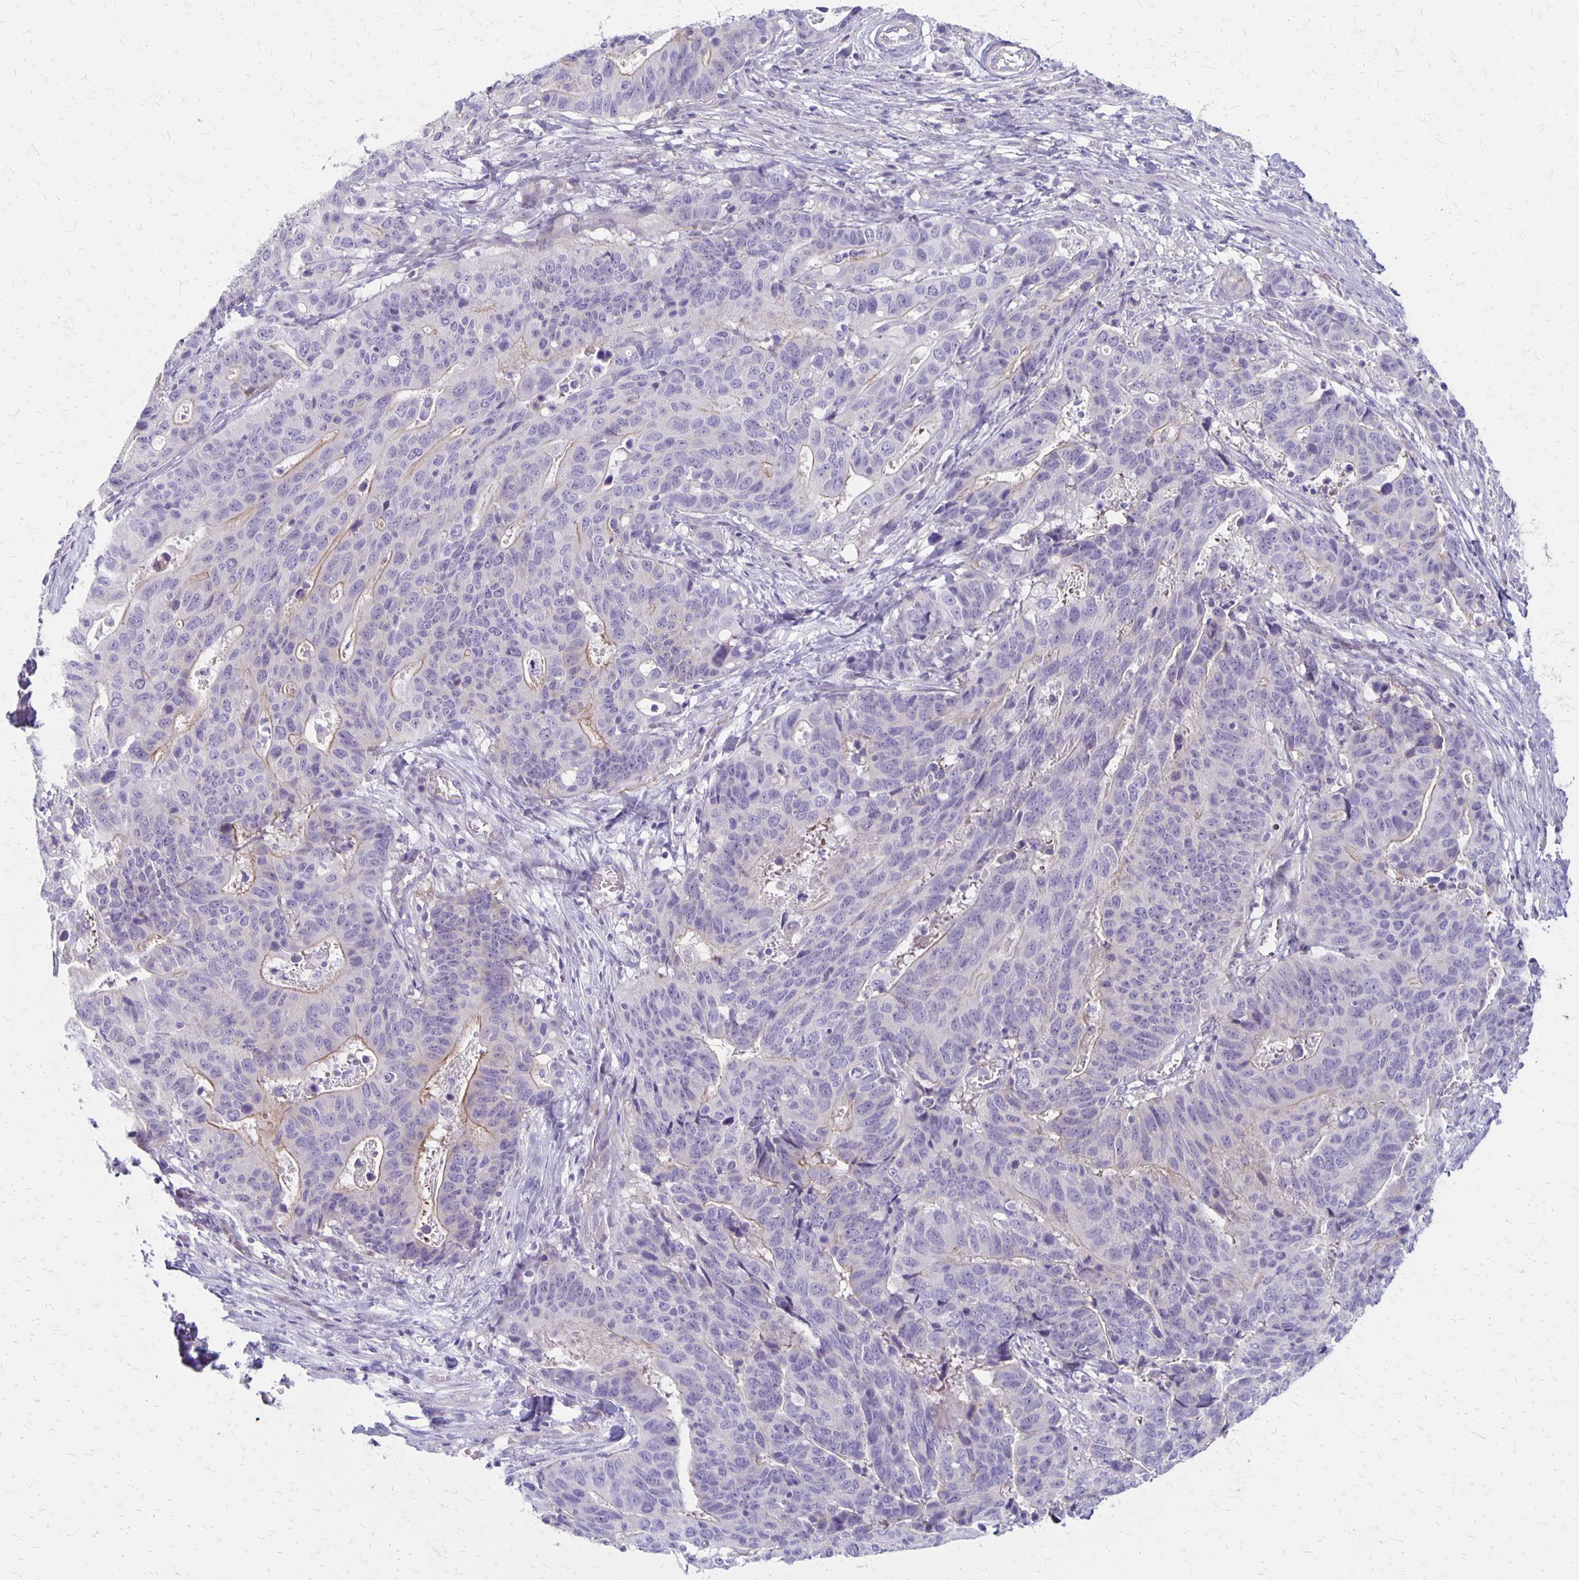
{"staining": {"intensity": "weak", "quantity": "<25%", "location": "cytoplasmic/membranous"}, "tissue": "stomach cancer", "cell_type": "Tumor cells", "image_type": "cancer", "snomed": [{"axis": "morphology", "description": "Adenocarcinoma, NOS"}, {"axis": "topography", "description": "Stomach, upper"}], "caption": "This is an immunohistochemistry (IHC) photomicrograph of stomach adenocarcinoma. There is no expression in tumor cells.", "gene": "HOMER1", "patient": {"sex": "female", "age": 67}}